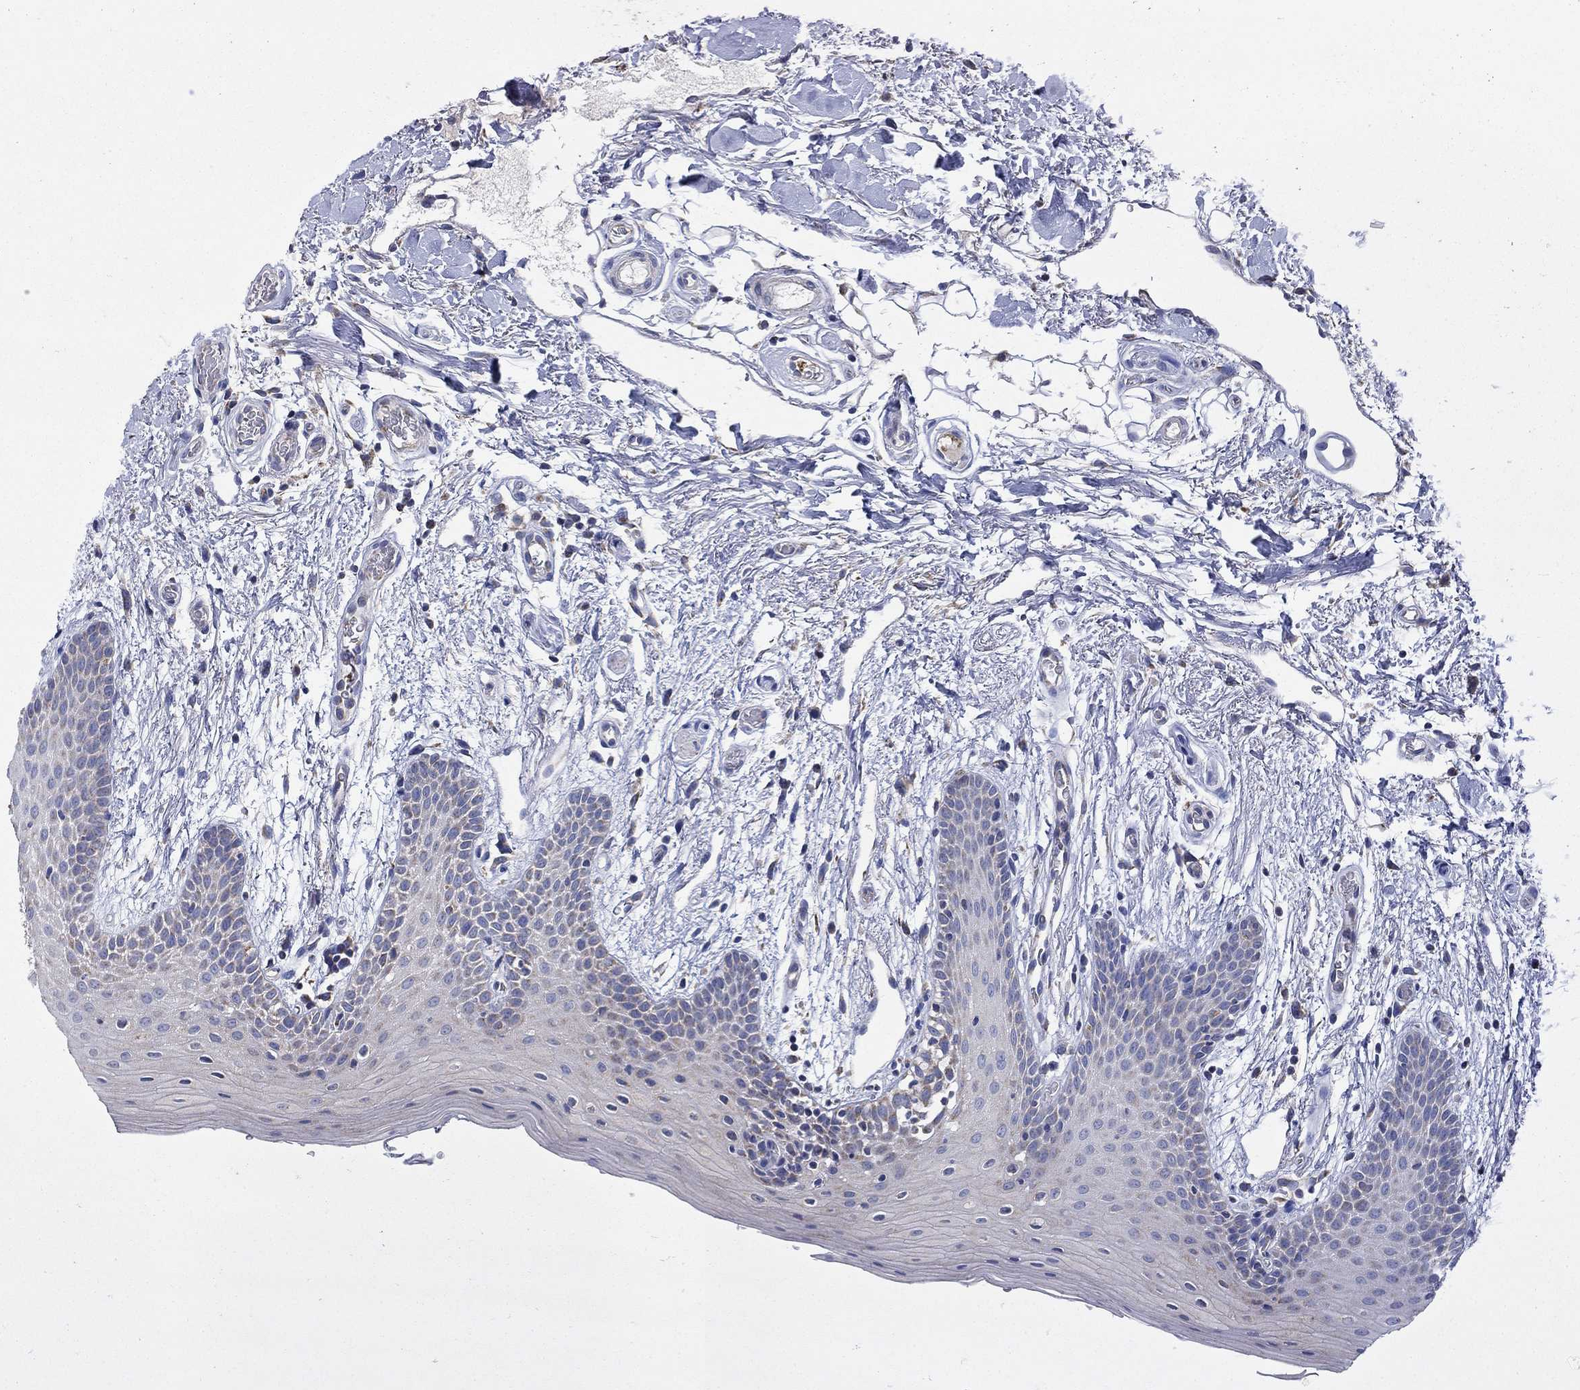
{"staining": {"intensity": "negative", "quantity": "none", "location": "none"}, "tissue": "oral mucosa", "cell_type": "Squamous epithelial cells", "image_type": "normal", "snomed": [{"axis": "morphology", "description": "Normal tissue, NOS"}, {"axis": "topography", "description": "Oral tissue"}, {"axis": "topography", "description": "Tounge, NOS"}], "caption": "The immunohistochemistry micrograph has no significant staining in squamous epithelial cells of oral mucosa. (DAB immunohistochemistry, high magnification).", "gene": "HPS5", "patient": {"sex": "female", "age": 86}}